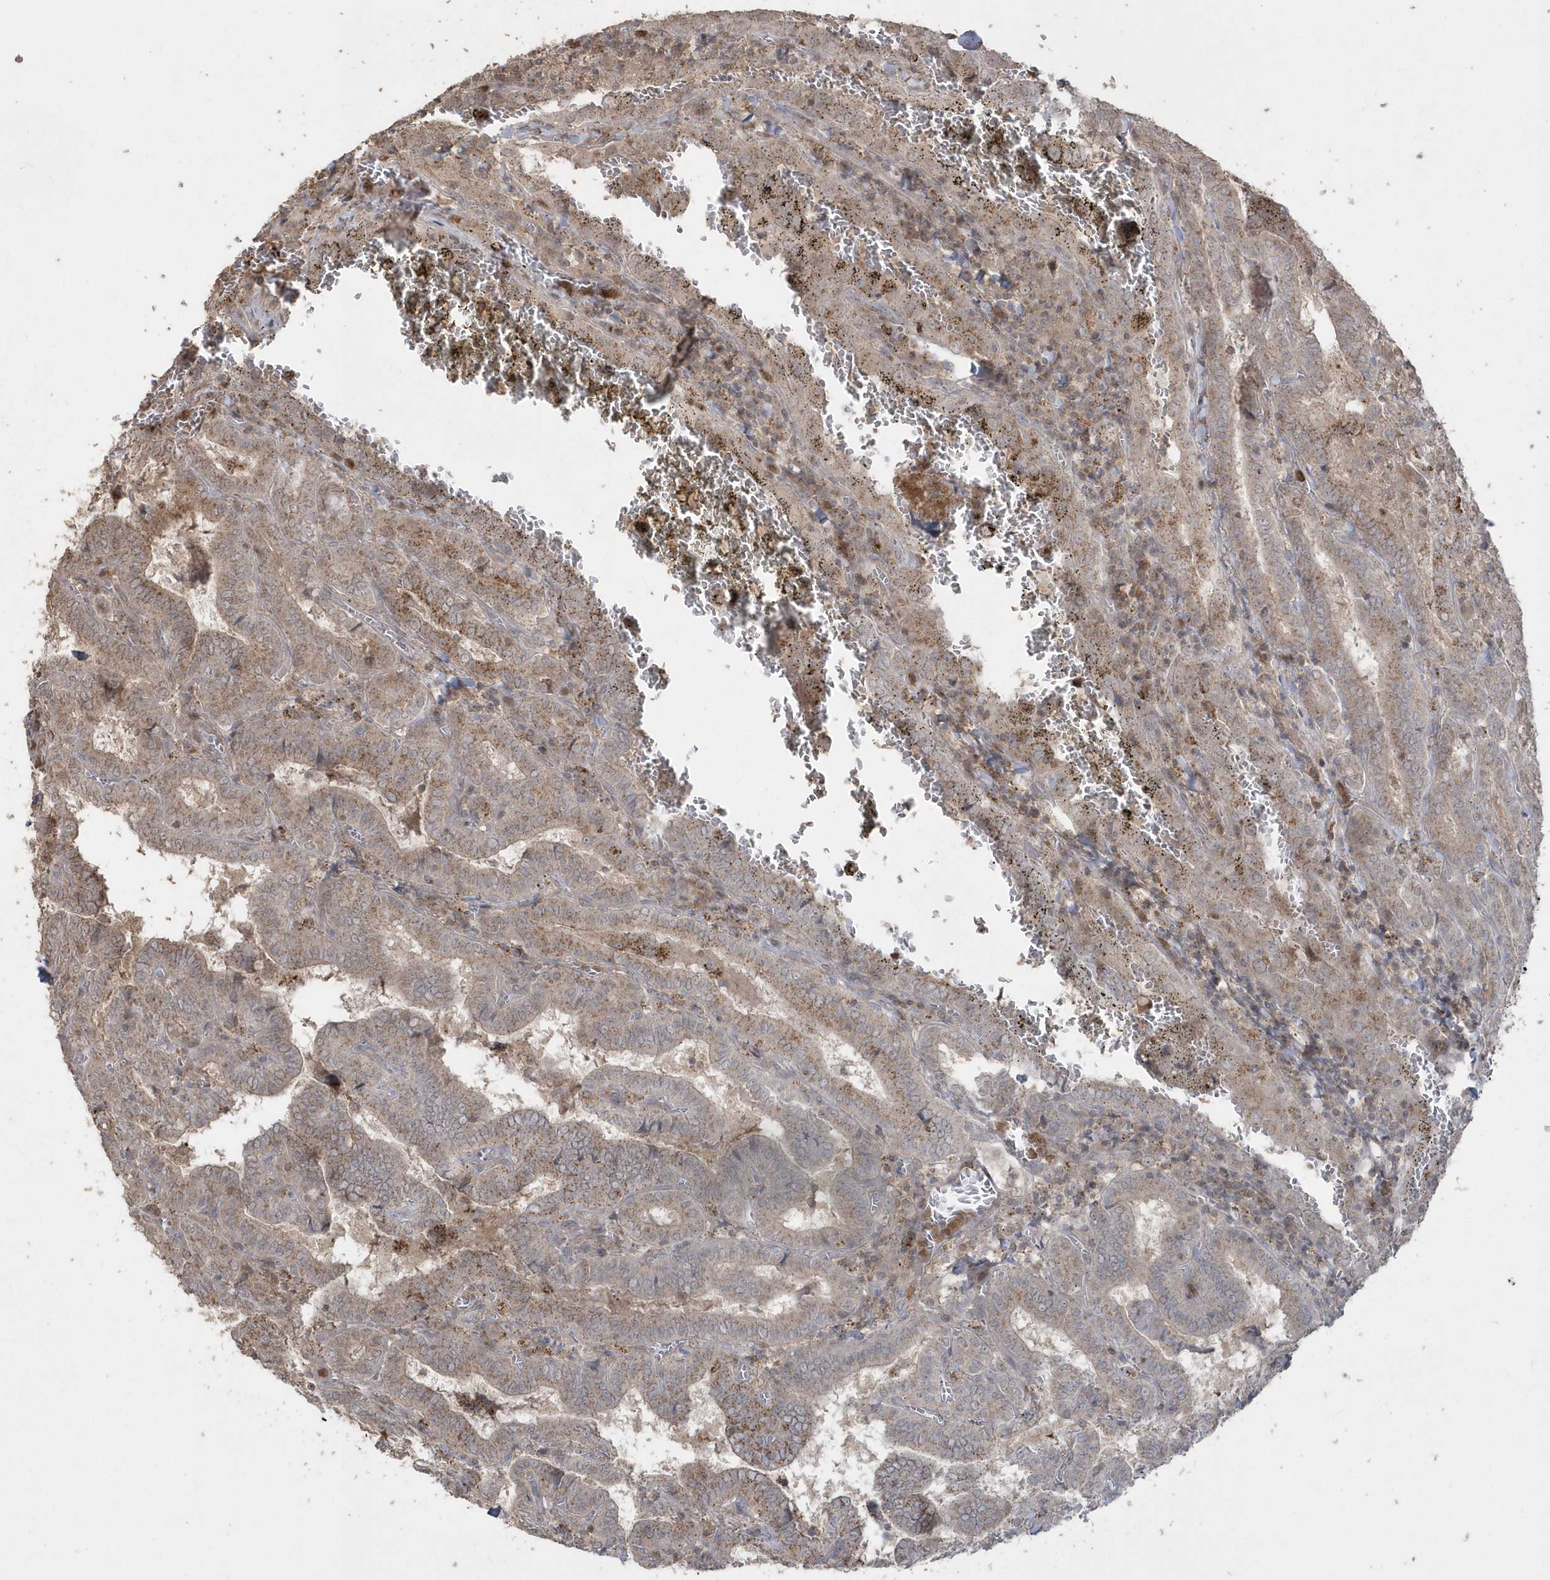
{"staining": {"intensity": "moderate", "quantity": ">75%", "location": "cytoplasmic/membranous"}, "tissue": "thyroid cancer", "cell_type": "Tumor cells", "image_type": "cancer", "snomed": [{"axis": "morphology", "description": "Papillary adenocarcinoma, NOS"}, {"axis": "topography", "description": "Thyroid gland"}], "caption": "Protein analysis of thyroid papillary adenocarcinoma tissue displays moderate cytoplasmic/membranous expression in approximately >75% of tumor cells.", "gene": "GEMIN6", "patient": {"sex": "female", "age": 72}}